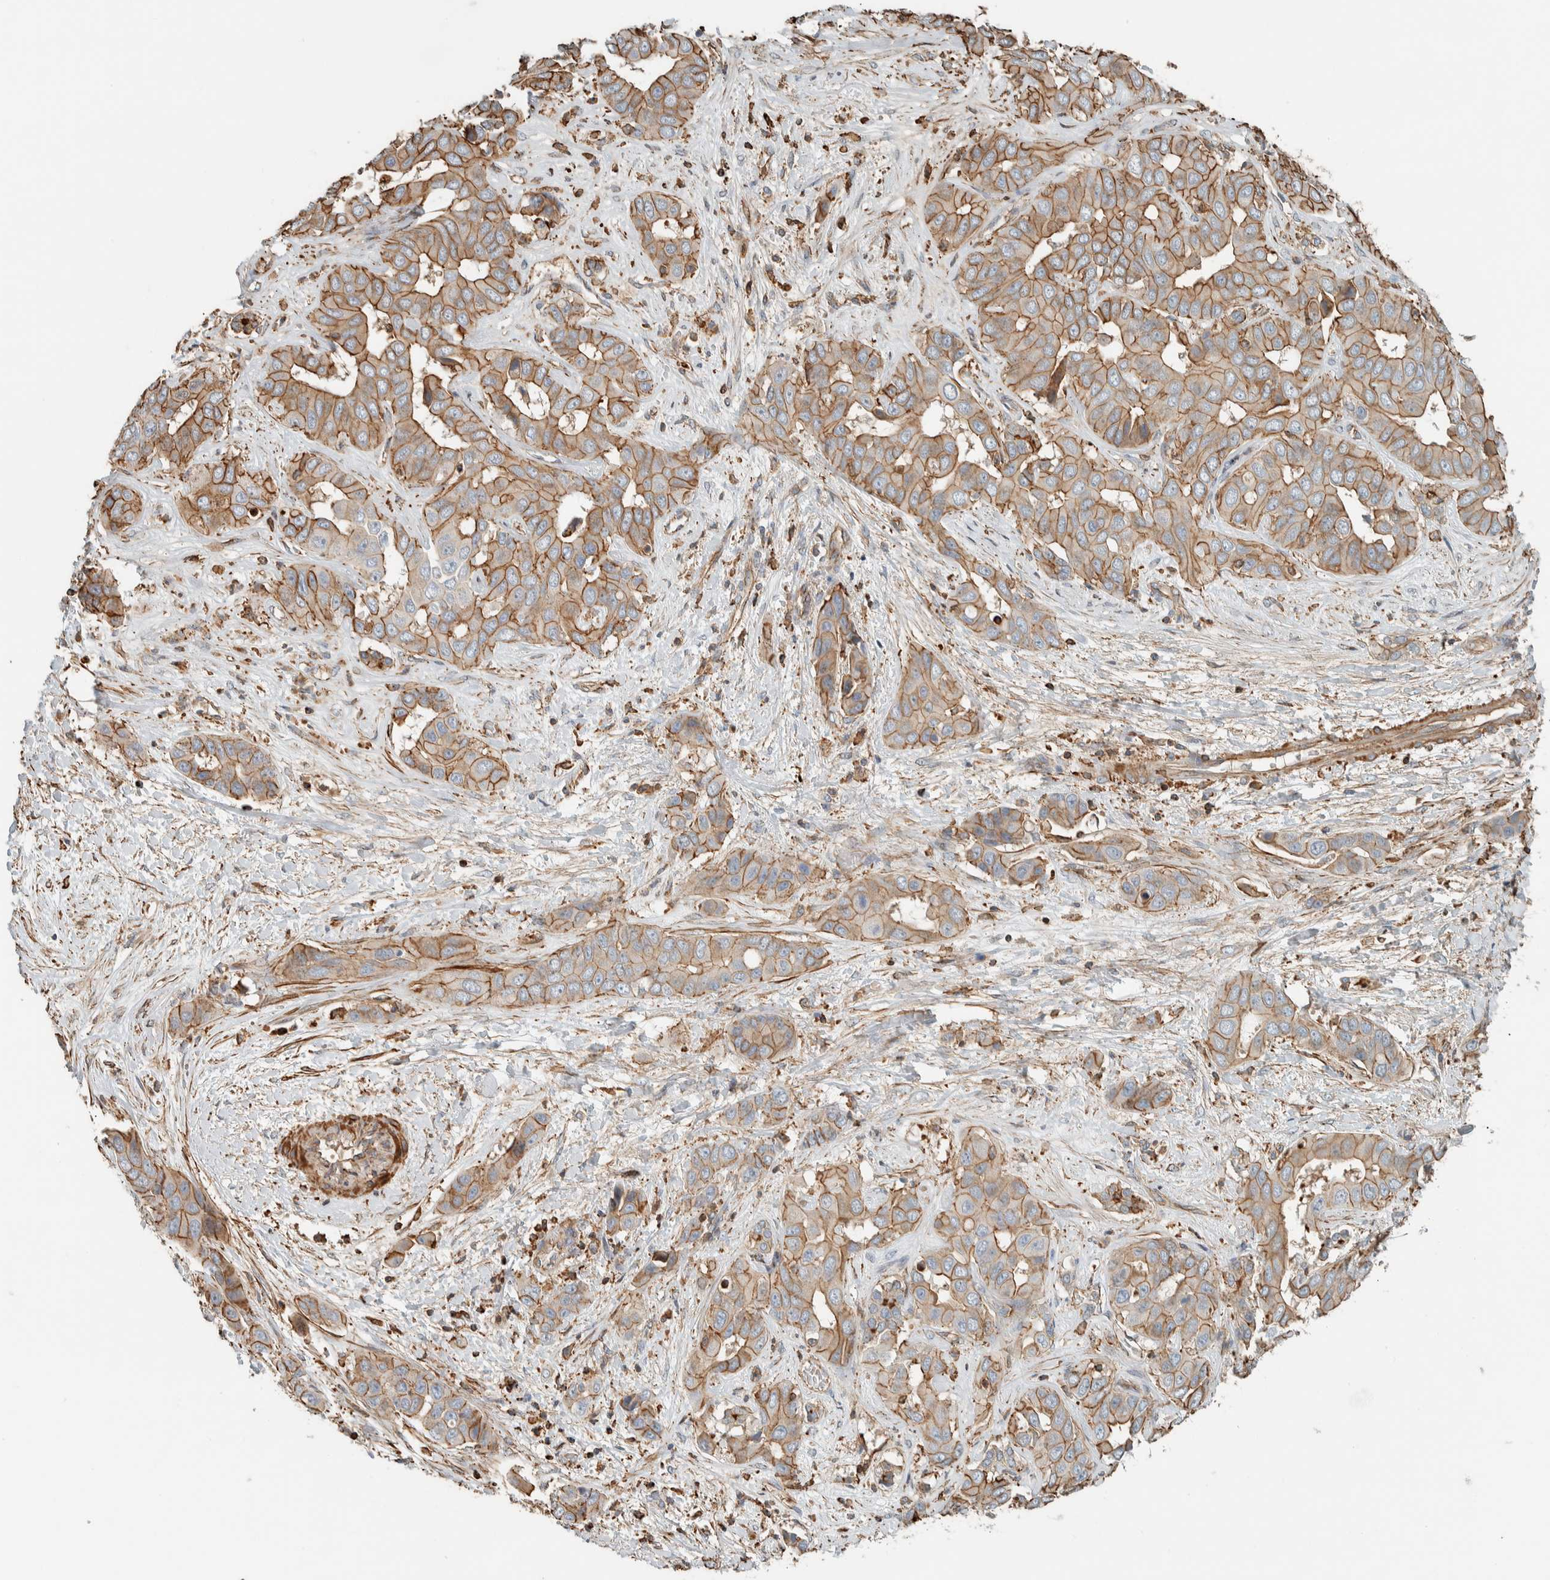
{"staining": {"intensity": "moderate", "quantity": ">75%", "location": "cytoplasmic/membranous"}, "tissue": "liver cancer", "cell_type": "Tumor cells", "image_type": "cancer", "snomed": [{"axis": "morphology", "description": "Cholangiocarcinoma"}, {"axis": "topography", "description": "Liver"}], "caption": "IHC photomicrograph of liver cancer (cholangiocarcinoma) stained for a protein (brown), which shows medium levels of moderate cytoplasmic/membranous positivity in approximately >75% of tumor cells.", "gene": "CTBP2", "patient": {"sex": "female", "age": 52}}